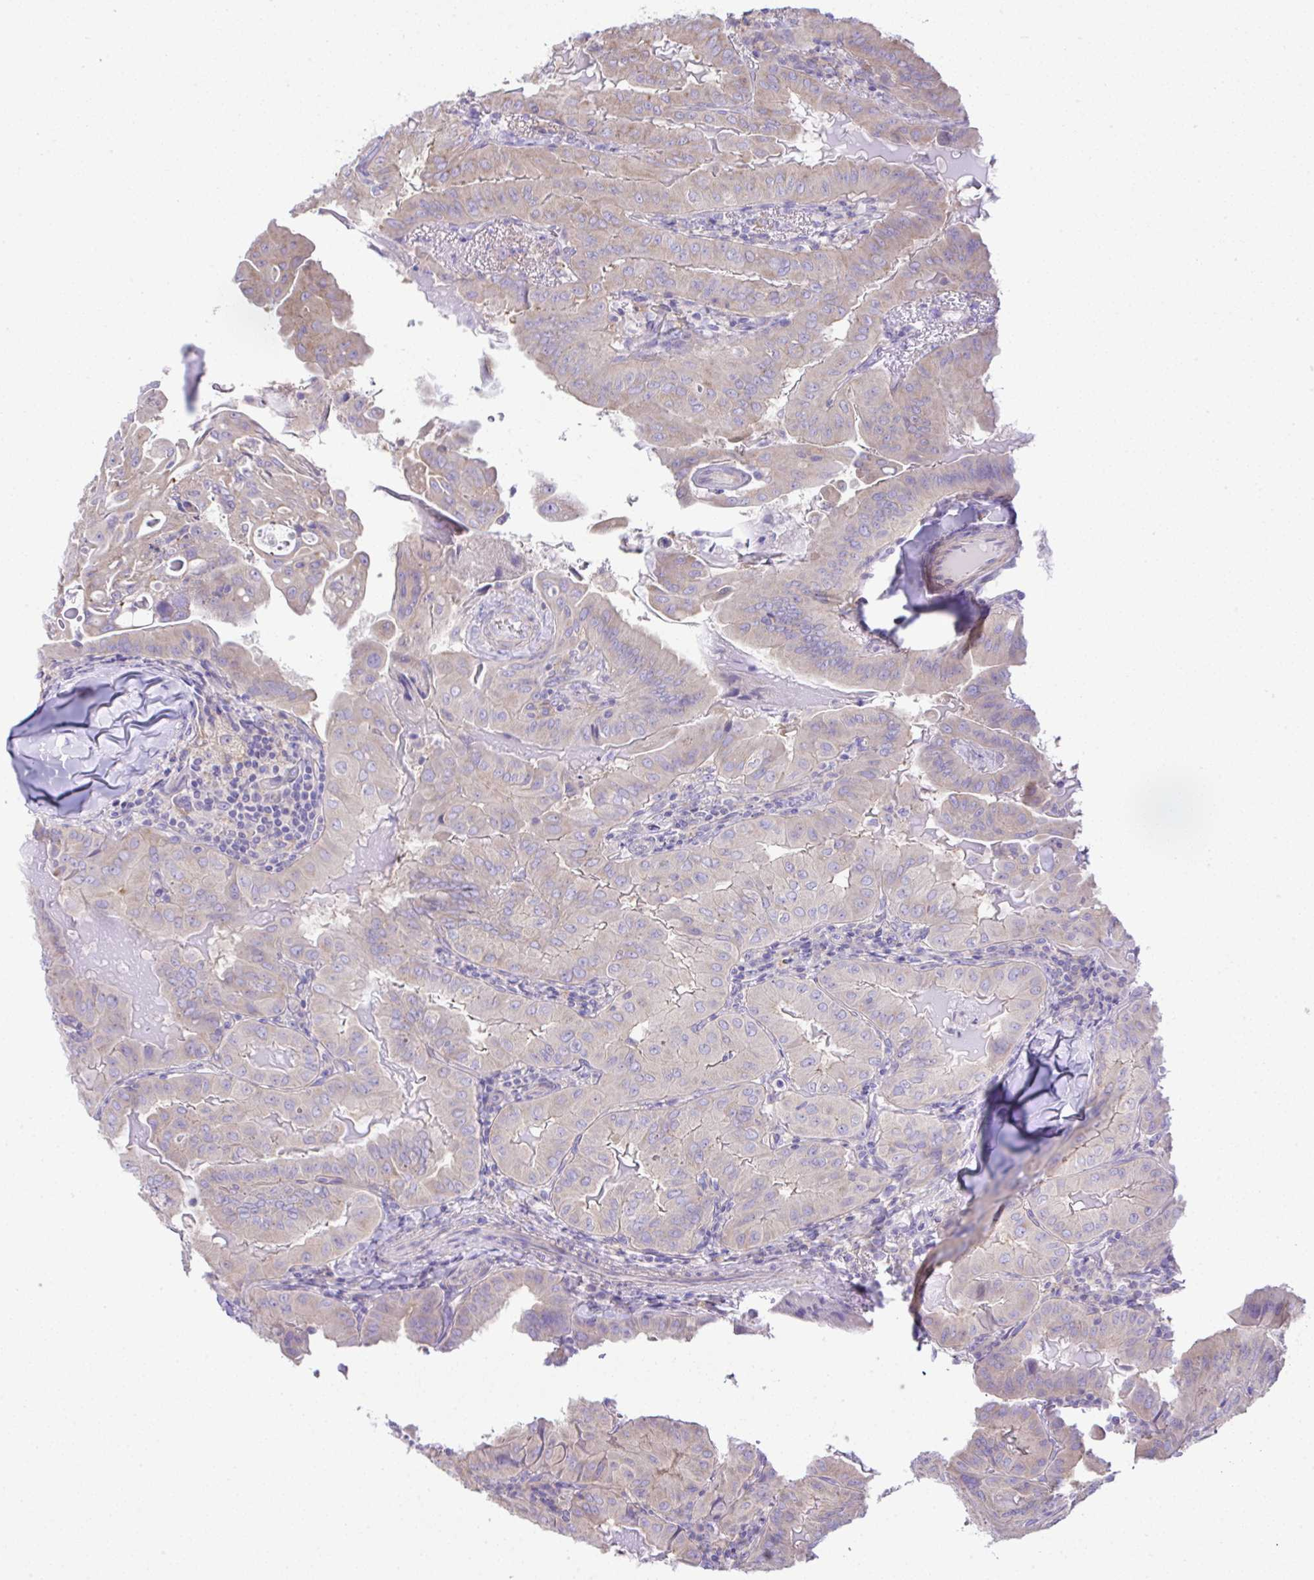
{"staining": {"intensity": "weak", "quantity": "<25%", "location": "cytoplasmic/membranous"}, "tissue": "thyroid cancer", "cell_type": "Tumor cells", "image_type": "cancer", "snomed": [{"axis": "morphology", "description": "Papillary adenocarcinoma, NOS"}, {"axis": "topography", "description": "Thyroid gland"}], "caption": "Papillary adenocarcinoma (thyroid) was stained to show a protein in brown. There is no significant expression in tumor cells.", "gene": "OR4P4", "patient": {"sex": "female", "age": 68}}